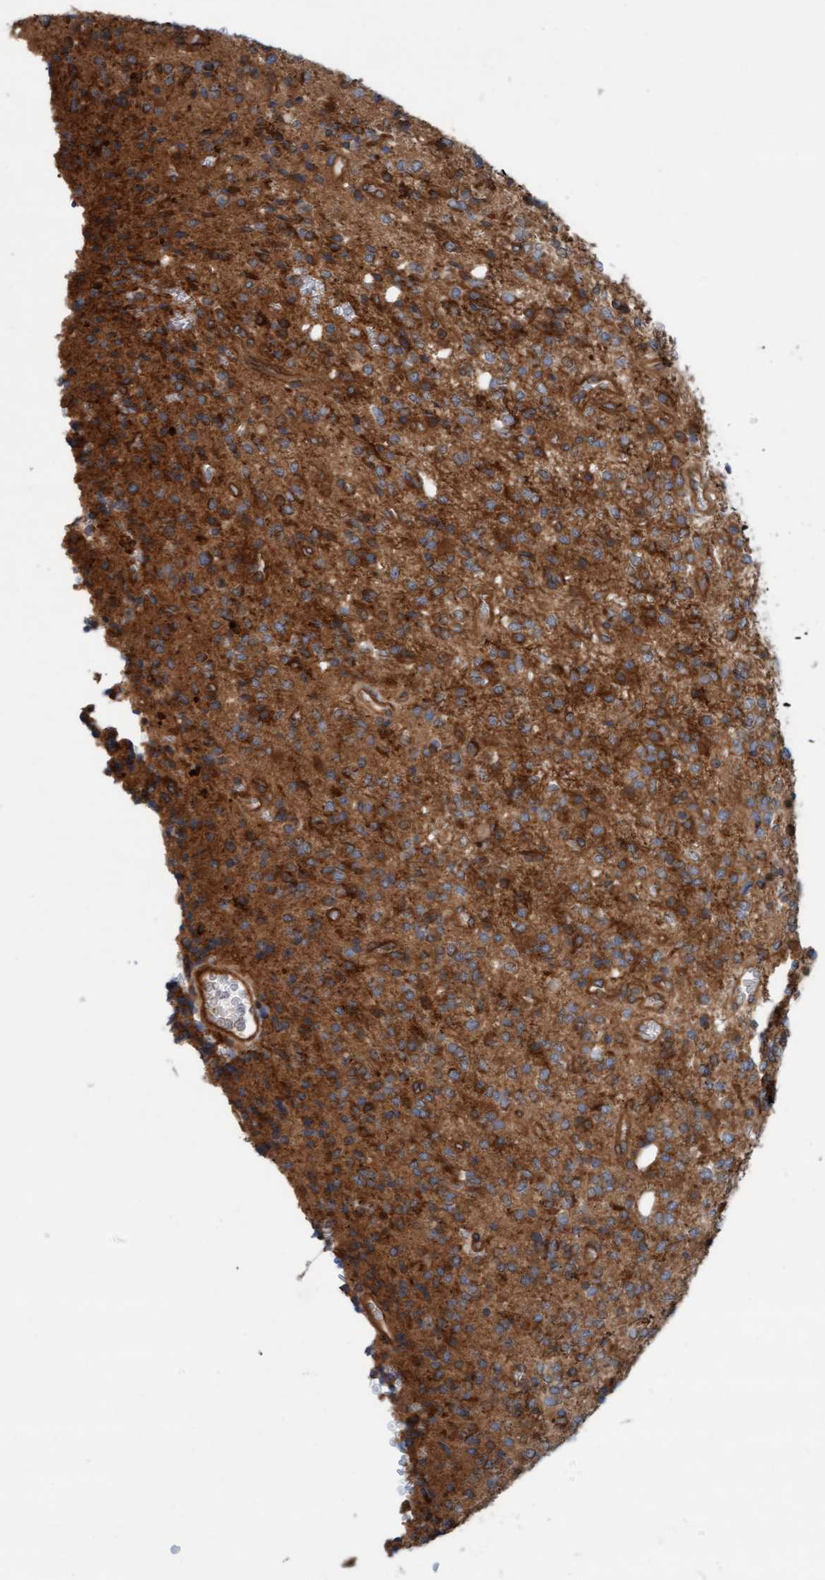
{"staining": {"intensity": "strong", "quantity": ">75%", "location": "cytoplasmic/membranous"}, "tissue": "glioma", "cell_type": "Tumor cells", "image_type": "cancer", "snomed": [{"axis": "morphology", "description": "Glioma, malignant, High grade"}, {"axis": "topography", "description": "Brain"}], "caption": "Immunohistochemistry (IHC) of human glioma shows high levels of strong cytoplasmic/membranous staining in about >75% of tumor cells.", "gene": "ERAL1", "patient": {"sex": "male", "age": 34}}